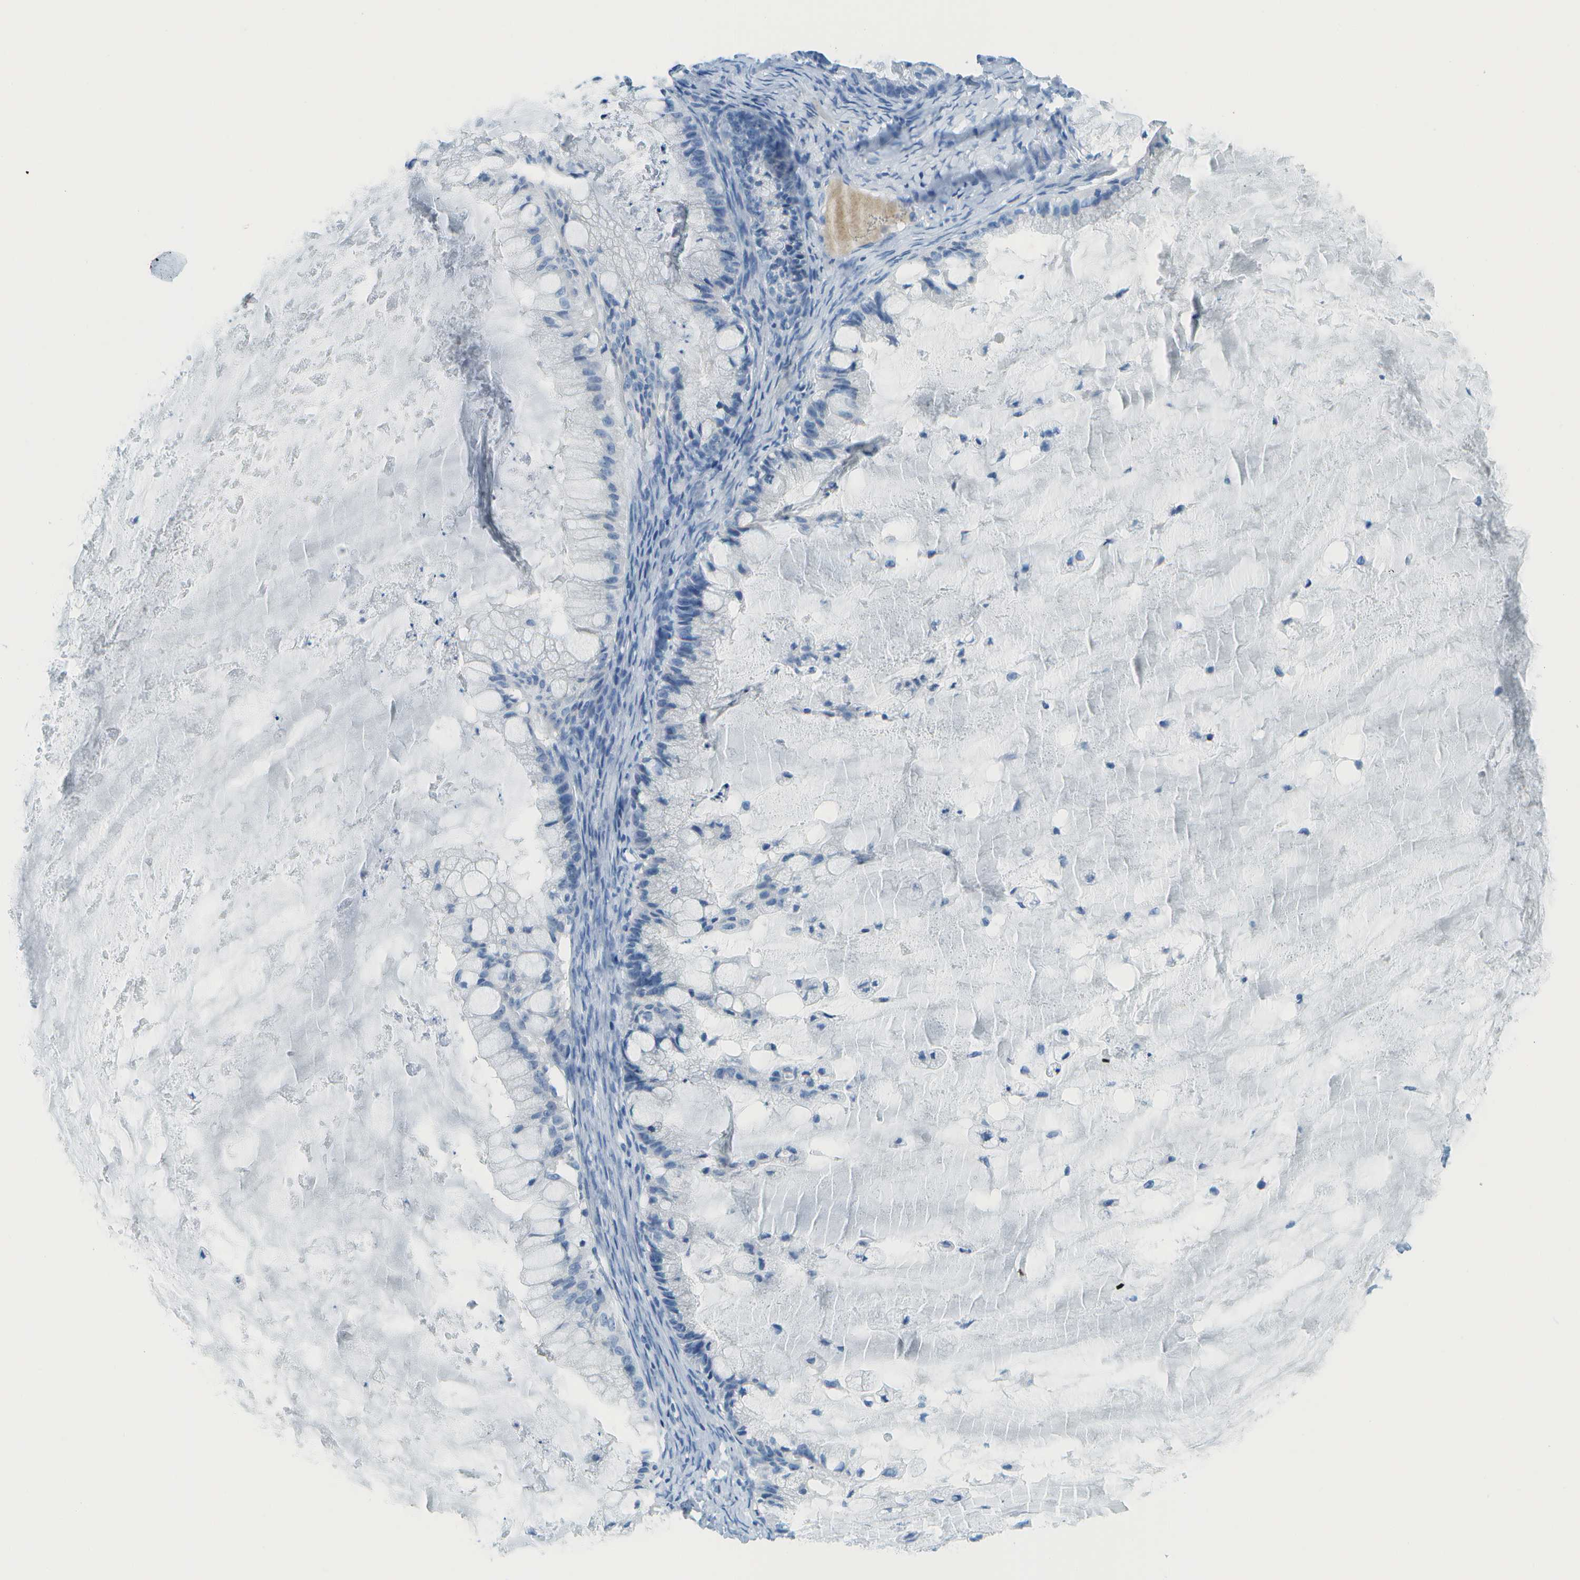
{"staining": {"intensity": "negative", "quantity": "none", "location": "none"}, "tissue": "ovarian cancer", "cell_type": "Tumor cells", "image_type": "cancer", "snomed": [{"axis": "morphology", "description": "Cystadenocarcinoma, mucinous, NOS"}, {"axis": "topography", "description": "Ovary"}], "caption": "Immunohistochemistry (IHC) of ovarian mucinous cystadenocarcinoma demonstrates no staining in tumor cells.", "gene": "C1S", "patient": {"sex": "female", "age": 57}}